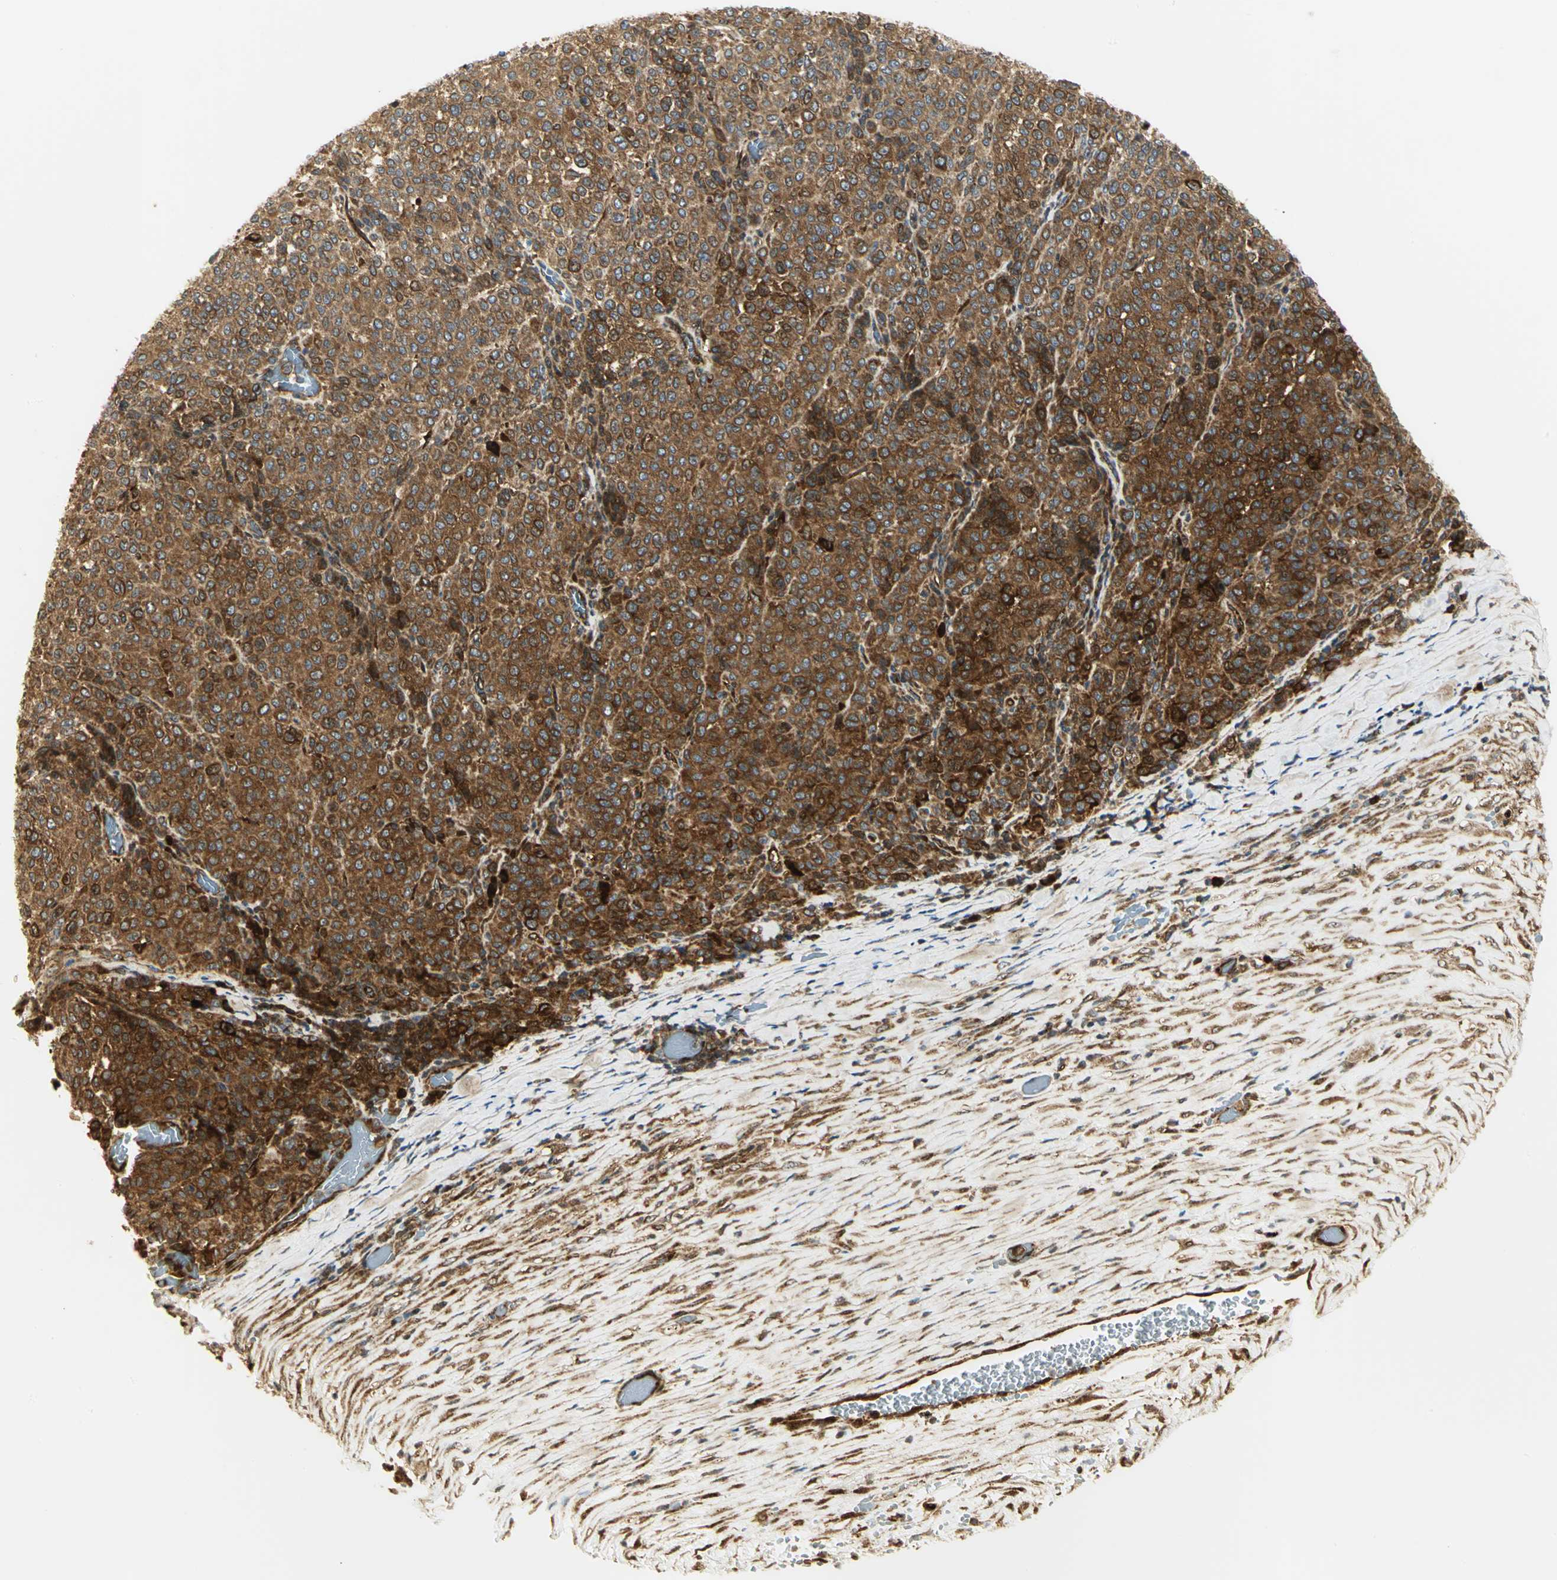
{"staining": {"intensity": "strong", "quantity": ">75%", "location": "cytoplasmic/membranous"}, "tissue": "melanoma", "cell_type": "Tumor cells", "image_type": "cancer", "snomed": [{"axis": "morphology", "description": "Malignant melanoma, Metastatic site"}, {"axis": "topography", "description": "Pancreas"}], "caption": "Immunohistochemistry histopathology image of melanoma stained for a protein (brown), which exhibits high levels of strong cytoplasmic/membranous positivity in approximately >75% of tumor cells.", "gene": "EEA1", "patient": {"sex": "female", "age": 30}}